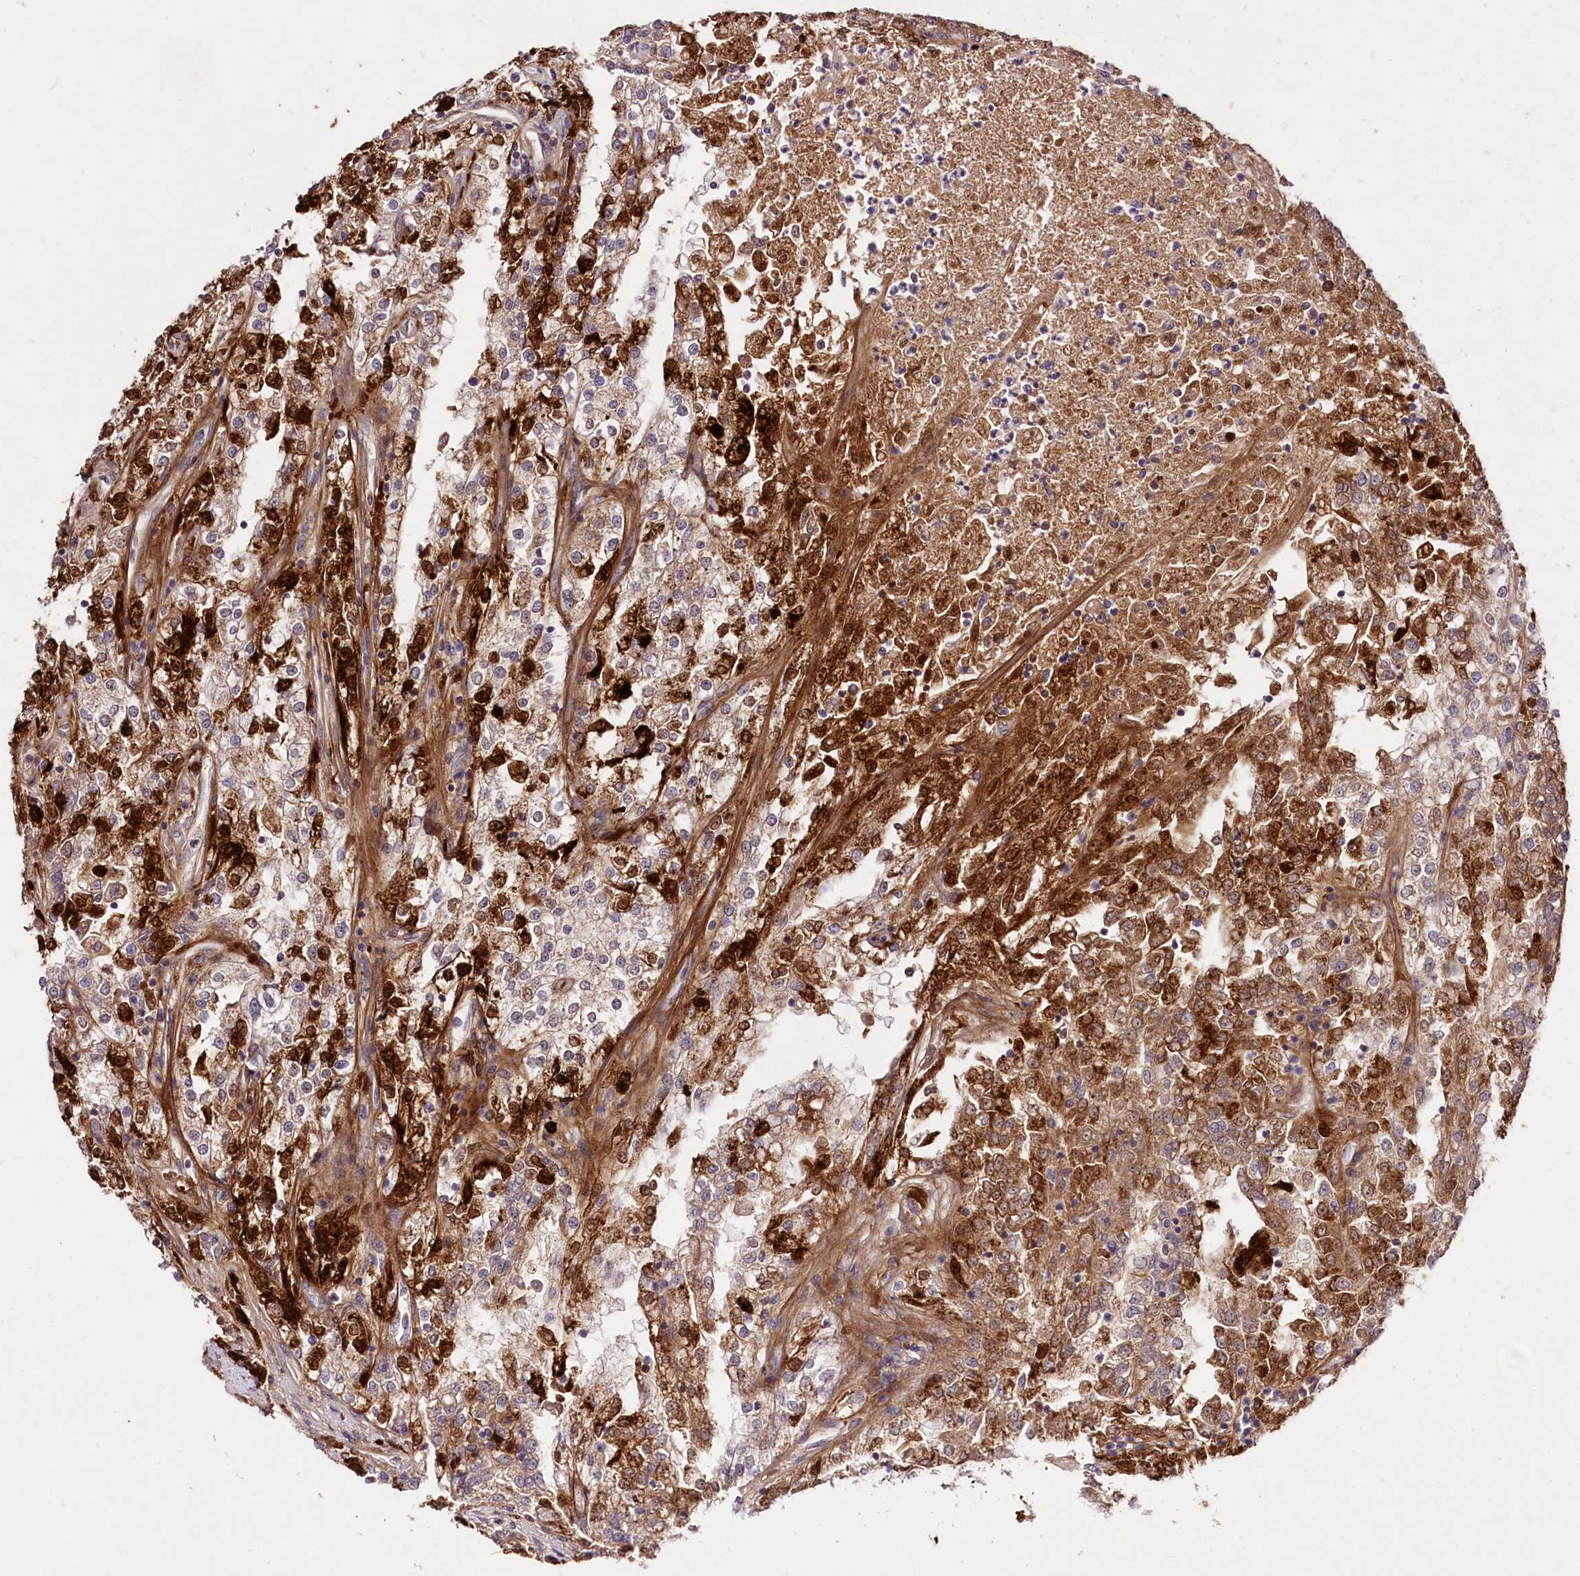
{"staining": {"intensity": "strong", "quantity": "<25%", "location": "cytoplasmic/membranous,nuclear"}, "tissue": "renal cancer", "cell_type": "Tumor cells", "image_type": "cancer", "snomed": [{"axis": "morphology", "description": "Adenocarcinoma, NOS"}, {"axis": "topography", "description": "Kidney"}], "caption": "Immunohistochemistry histopathology image of neoplastic tissue: human renal cancer stained using immunohistochemistry (IHC) displays medium levels of strong protein expression localized specifically in the cytoplasmic/membranous and nuclear of tumor cells, appearing as a cytoplasmic/membranous and nuclear brown color.", "gene": "TNPO3", "patient": {"sex": "female", "age": 52}}